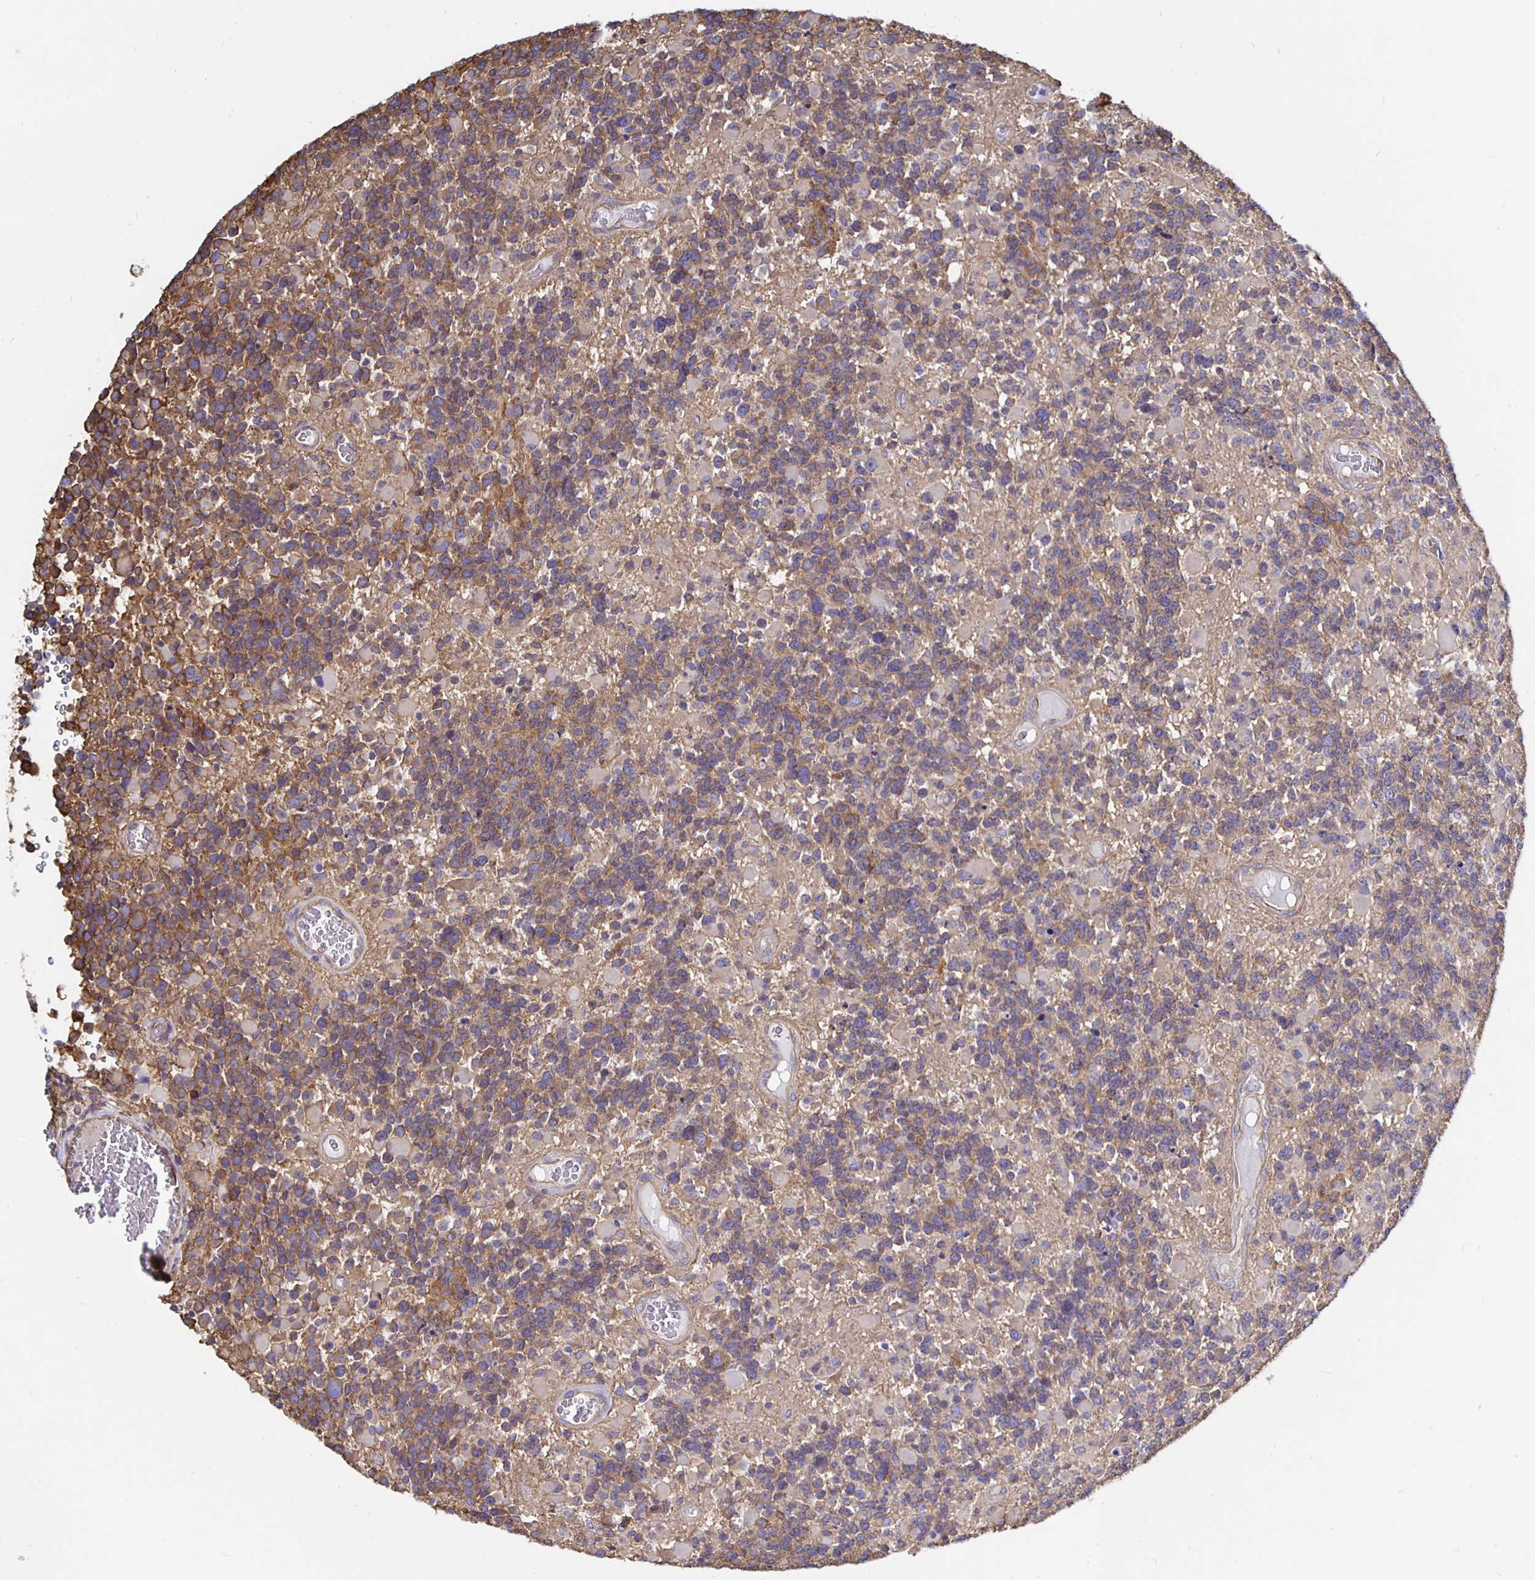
{"staining": {"intensity": "weak", "quantity": "25%-75%", "location": "cytoplasmic/membranous"}, "tissue": "glioma", "cell_type": "Tumor cells", "image_type": "cancer", "snomed": [{"axis": "morphology", "description": "Glioma, malignant, High grade"}, {"axis": "topography", "description": "Brain"}], "caption": "IHC histopathology image of neoplastic tissue: high-grade glioma (malignant) stained using IHC displays low levels of weak protein expression localized specifically in the cytoplasmic/membranous of tumor cells, appearing as a cytoplasmic/membranous brown color.", "gene": "ARHGEF39", "patient": {"sex": "female", "age": 40}}